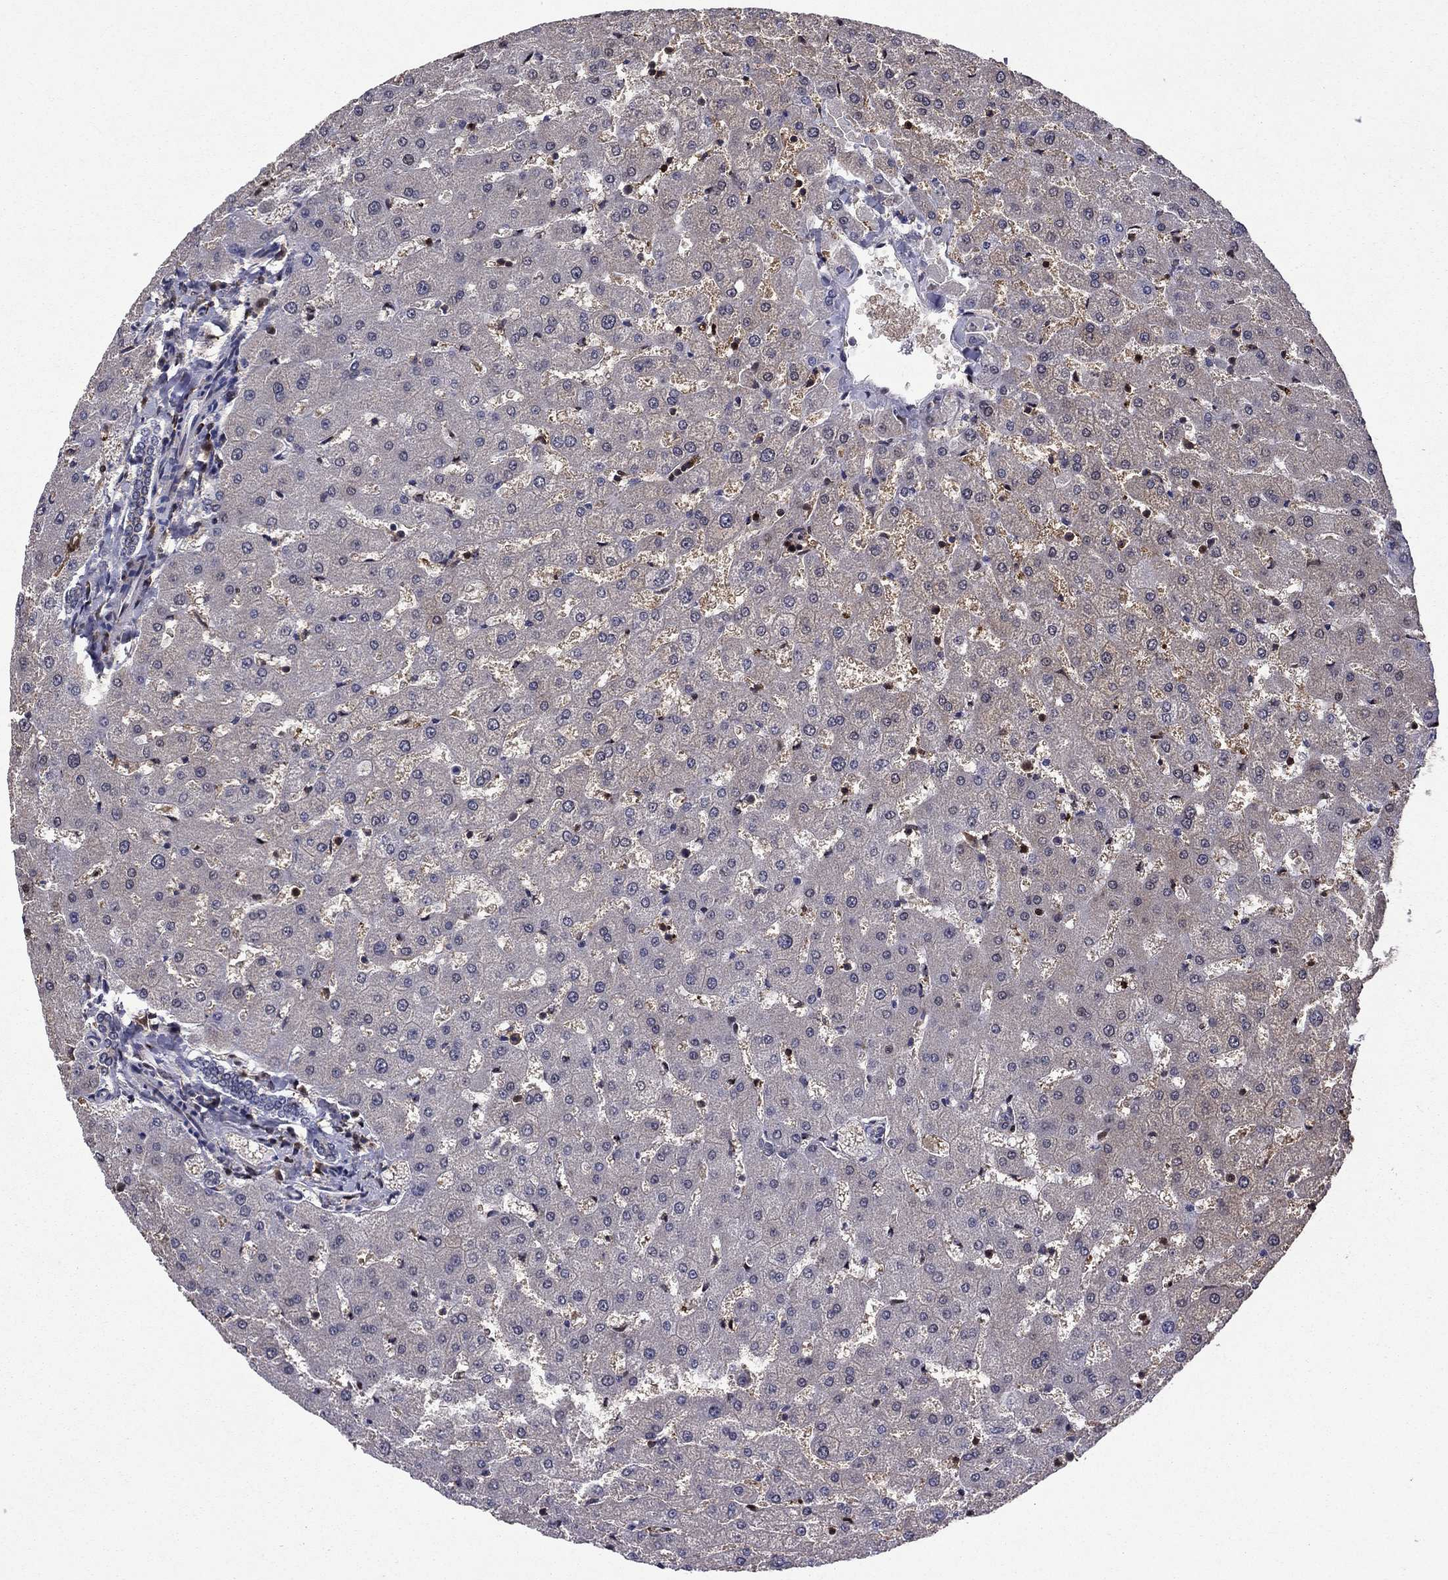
{"staining": {"intensity": "negative", "quantity": "none", "location": "none"}, "tissue": "liver", "cell_type": "Cholangiocytes", "image_type": "normal", "snomed": [{"axis": "morphology", "description": "Normal tissue, NOS"}, {"axis": "topography", "description": "Liver"}], "caption": "Micrograph shows no protein staining in cholangiocytes of normal liver. (DAB (3,3'-diaminobenzidine) immunohistochemistry (IHC) visualized using brightfield microscopy, high magnification).", "gene": "APPBP2", "patient": {"sex": "female", "age": 50}}